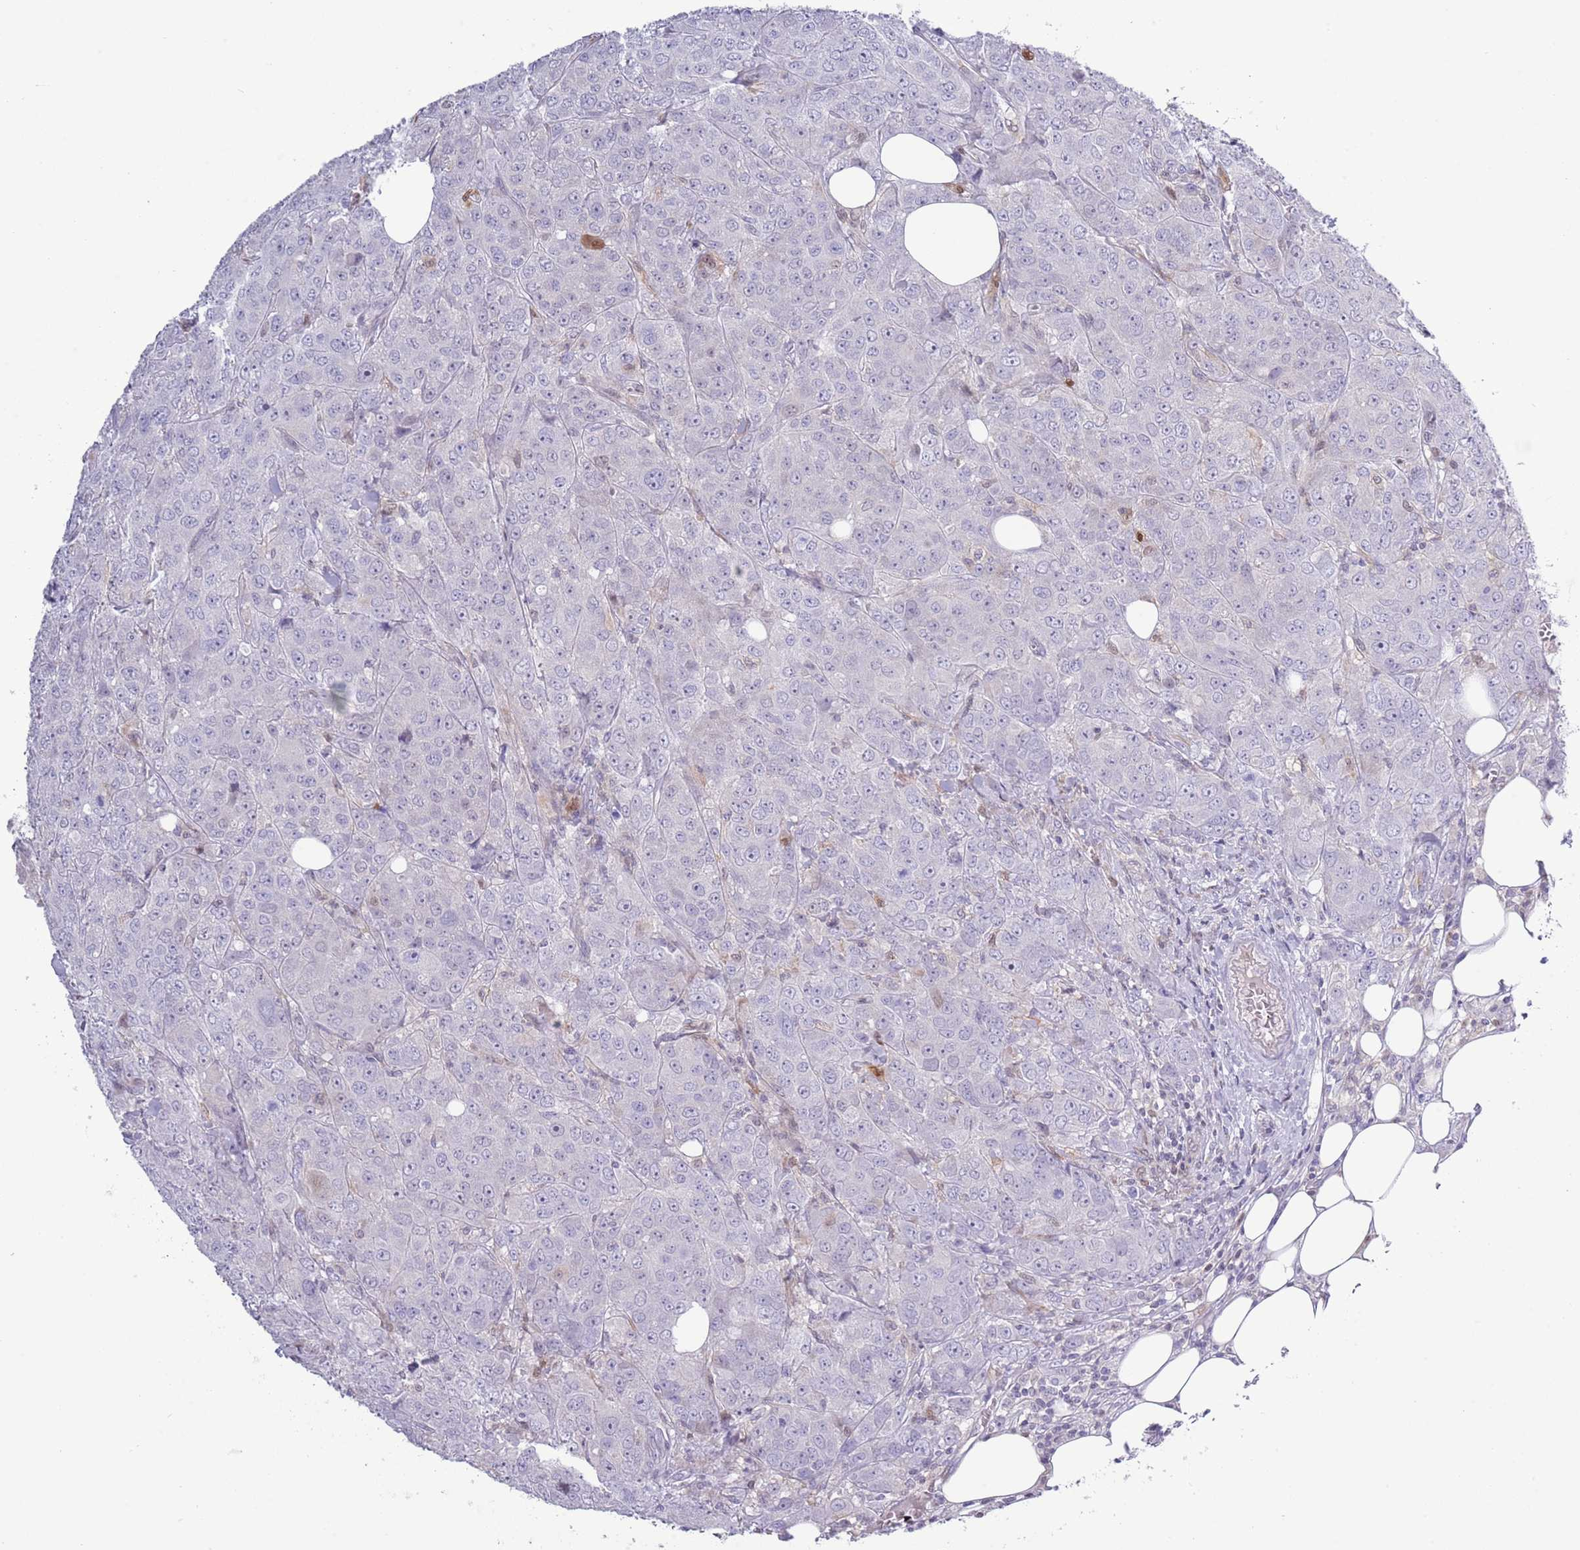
{"staining": {"intensity": "negative", "quantity": "none", "location": "none"}, "tissue": "breast cancer", "cell_type": "Tumor cells", "image_type": "cancer", "snomed": [{"axis": "morphology", "description": "Duct carcinoma"}, {"axis": "topography", "description": "Breast"}], "caption": "This image is of breast cancer stained with immunohistochemistry to label a protein in brown with the nuclei are counter-stained blue. There is no staining in tumor cells. The staining is performed using DAB brown chromogen with nuclei counter-stained in using hematoxylin.", "gene": "NBPF6", "patient": {"sex": "female", "age": 43}}